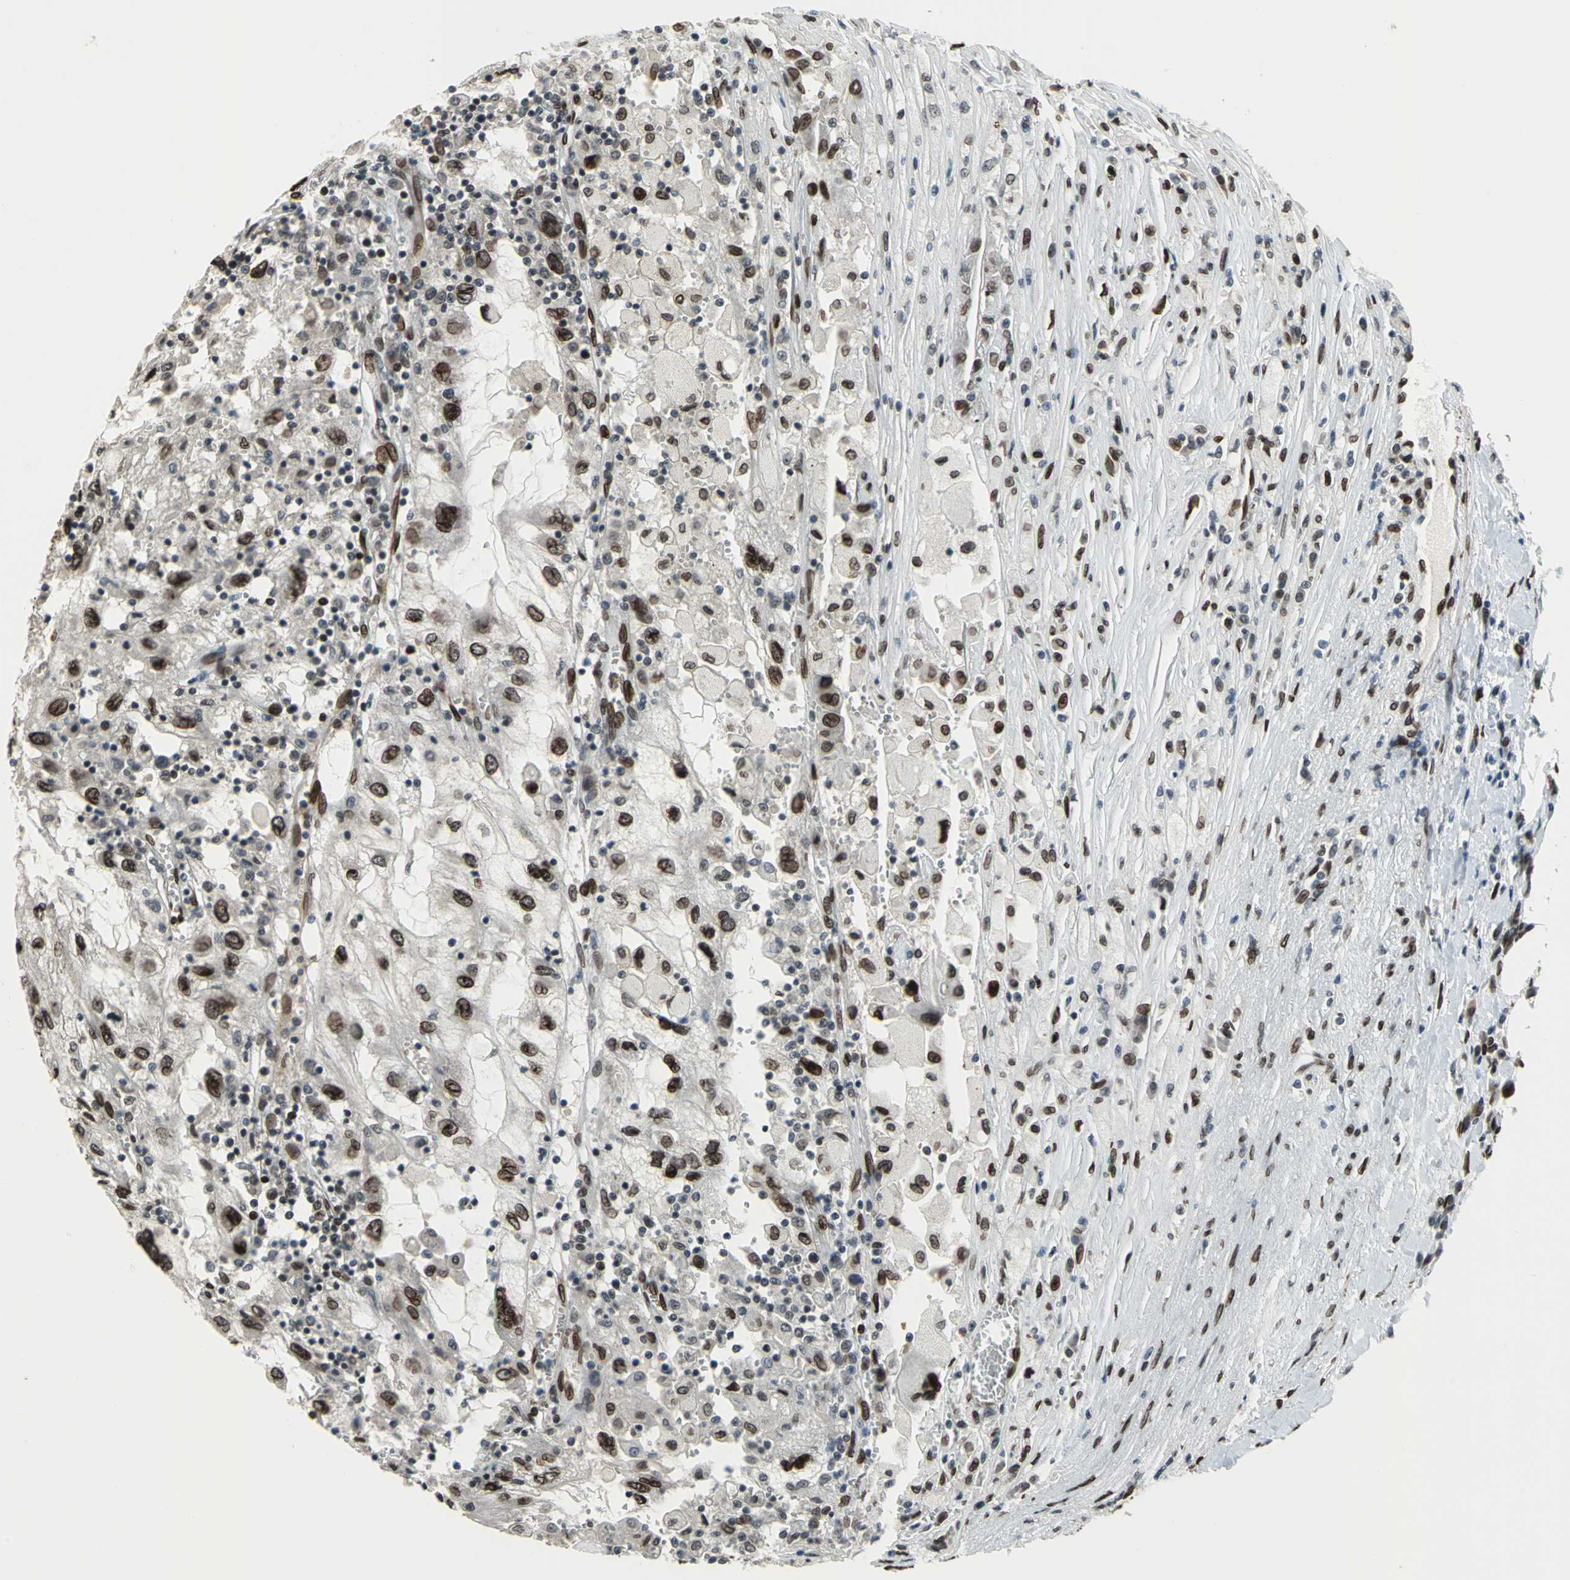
{"staining": {"intensity": "strong", "quantity": ">75%", "location": "cytoplasmic/membranous,nuclear"}, "tissue": "renal cancer", "cell_type": "Tumor cells", "image_type": "cancer", "snomed": [{"axis": "morphology", "description": "Normal tissue, NOS"}, {"axis": "morphology", "description": "Adenocarcinoma, NOS"}, {"axis": "topography", "description": "Kidney"}], "caption": "Immunohistochemical staining of human renal adenocarcinoma exhibits strong cytoplasmic/membranous and nuclear protein expression in approximately >75% of tumor cells.", "gene": "ISY1", "patient": {"sex": "male", "age": 71}}